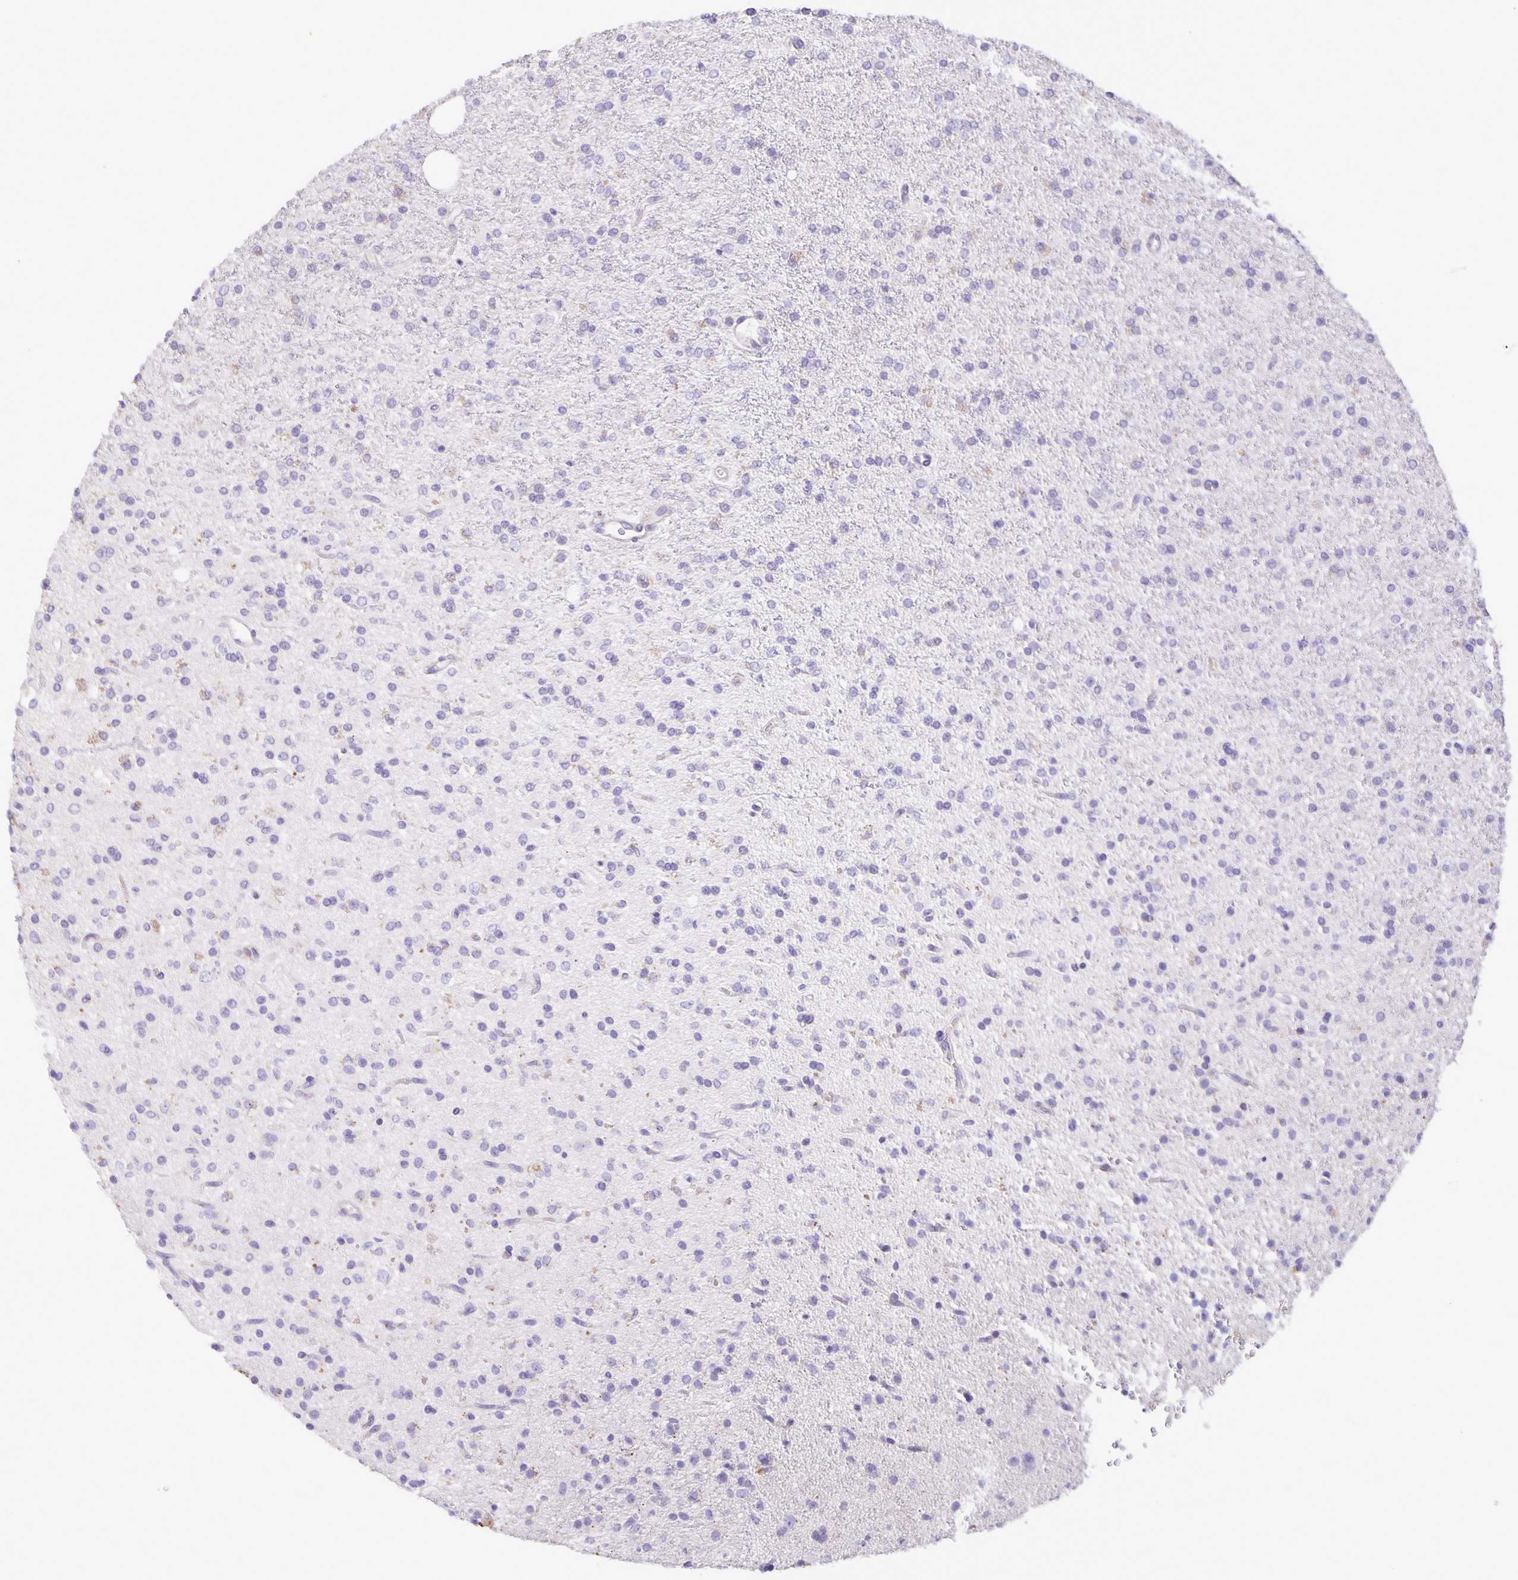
{"staining": {"intensity": "negative", "quantity": "none", "location": "none"}, "tissue": "glioma", "cell_type": "Tumor cells", "image_type": "cancer", "snomed": [{"axis": "morphology", "description": "Glioma, malignant, Low grade"}, {"axis": "topography", "description": "Brain"}], "caption": "The photomicrograph demonstrates no significant staining in tumor cells of glioma.", "gene": "EML6", "patient": {"sex": "female", "age": 33}}